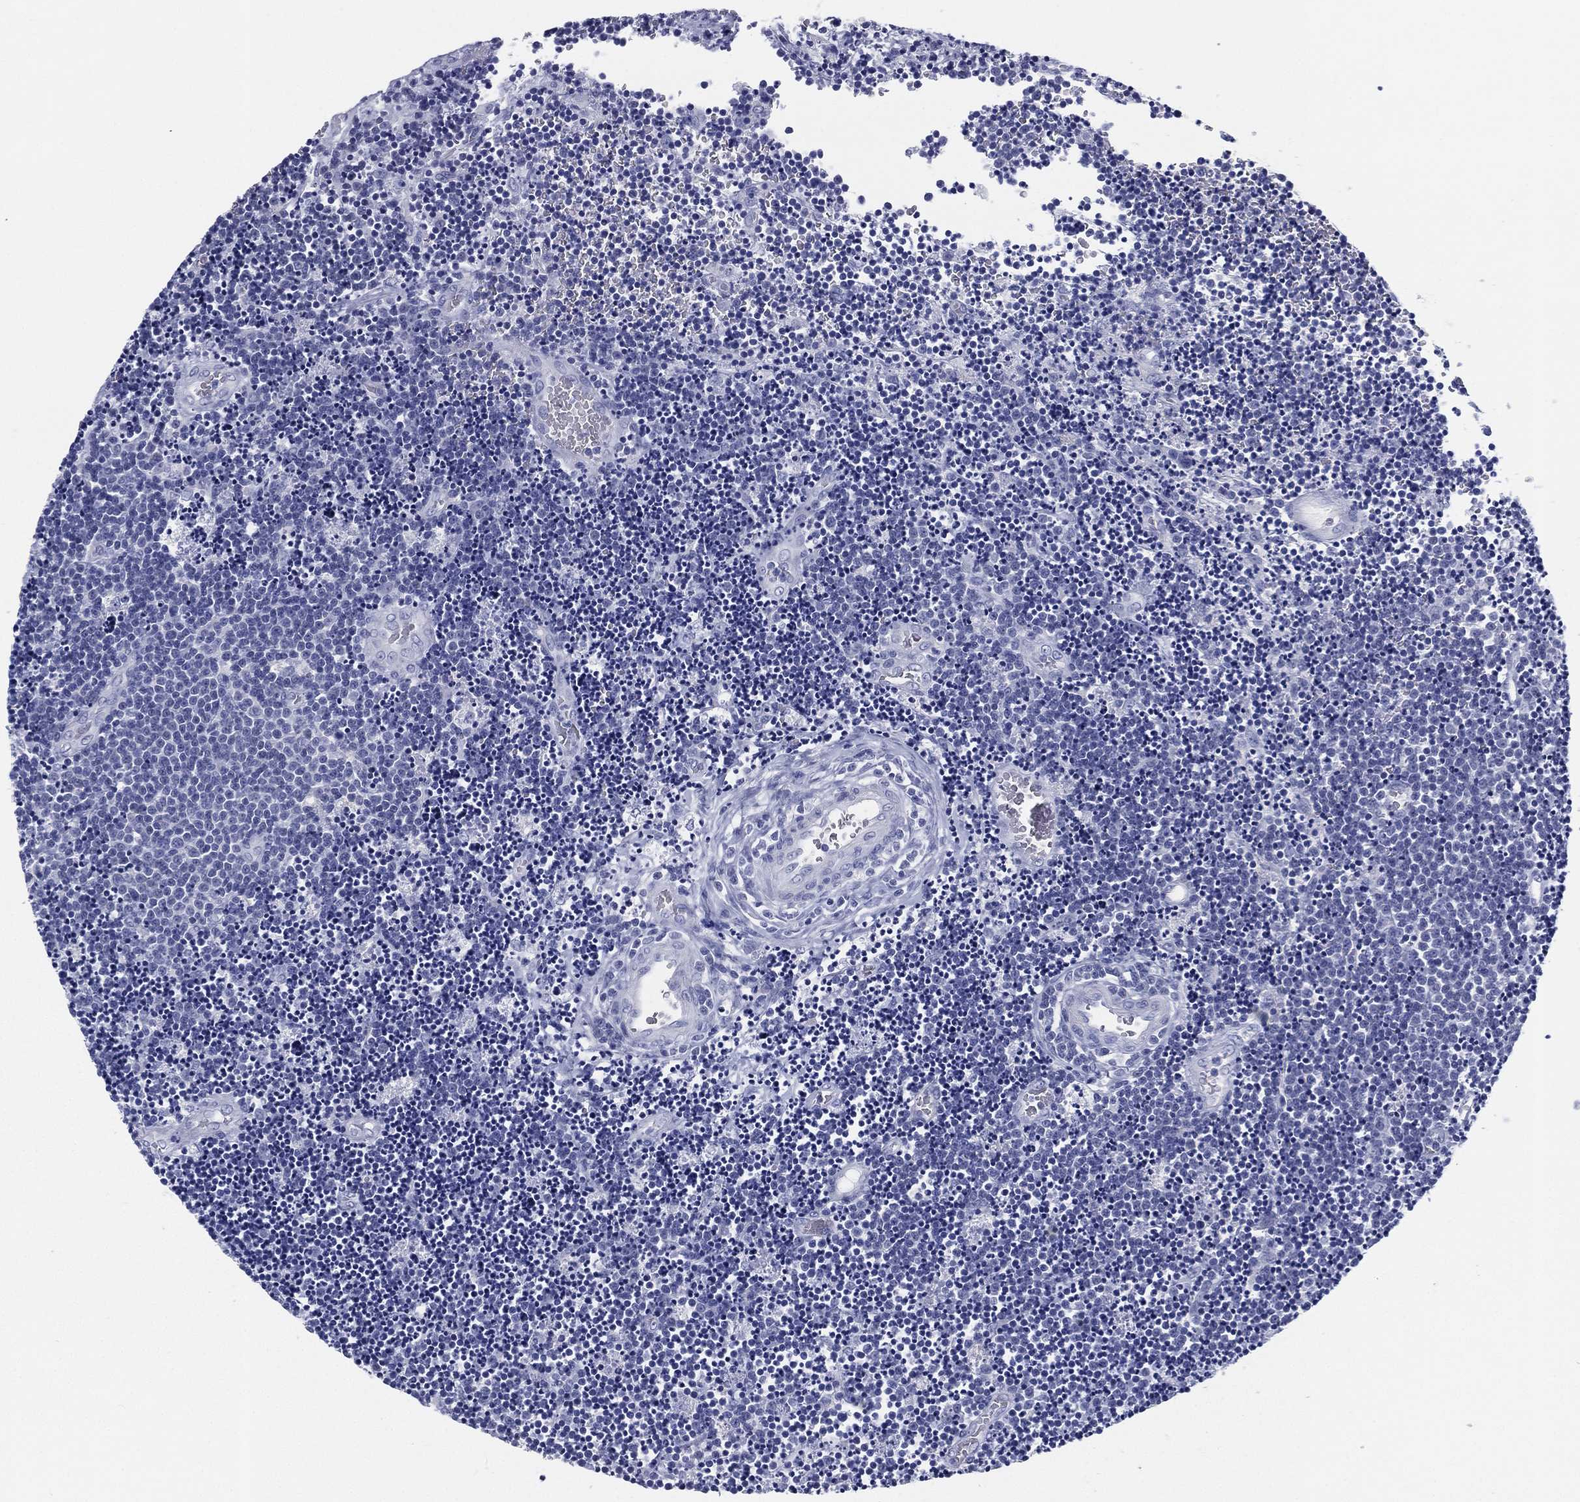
{"staining": {"intensity": "negative", "quantity": "none", "location": "none"}, "tissue": "lymphoma", "cell_type": "Tumor cells", "image_type": "cancer", "snomed": [{"axis": "morphology", "description": "Malignant lymphoma, non-Hodgkin's type, Low grade"}, {"axis": "topography", "description": "Brain"}], "caption": "DAB immunohistochemical staining of human low-grade malignant lymphoma, non-Hodgkin's type shows no significant staining in tumor cells.", "gene": "RSPH4A", "patient": {"sex": "female", "age": 66}}